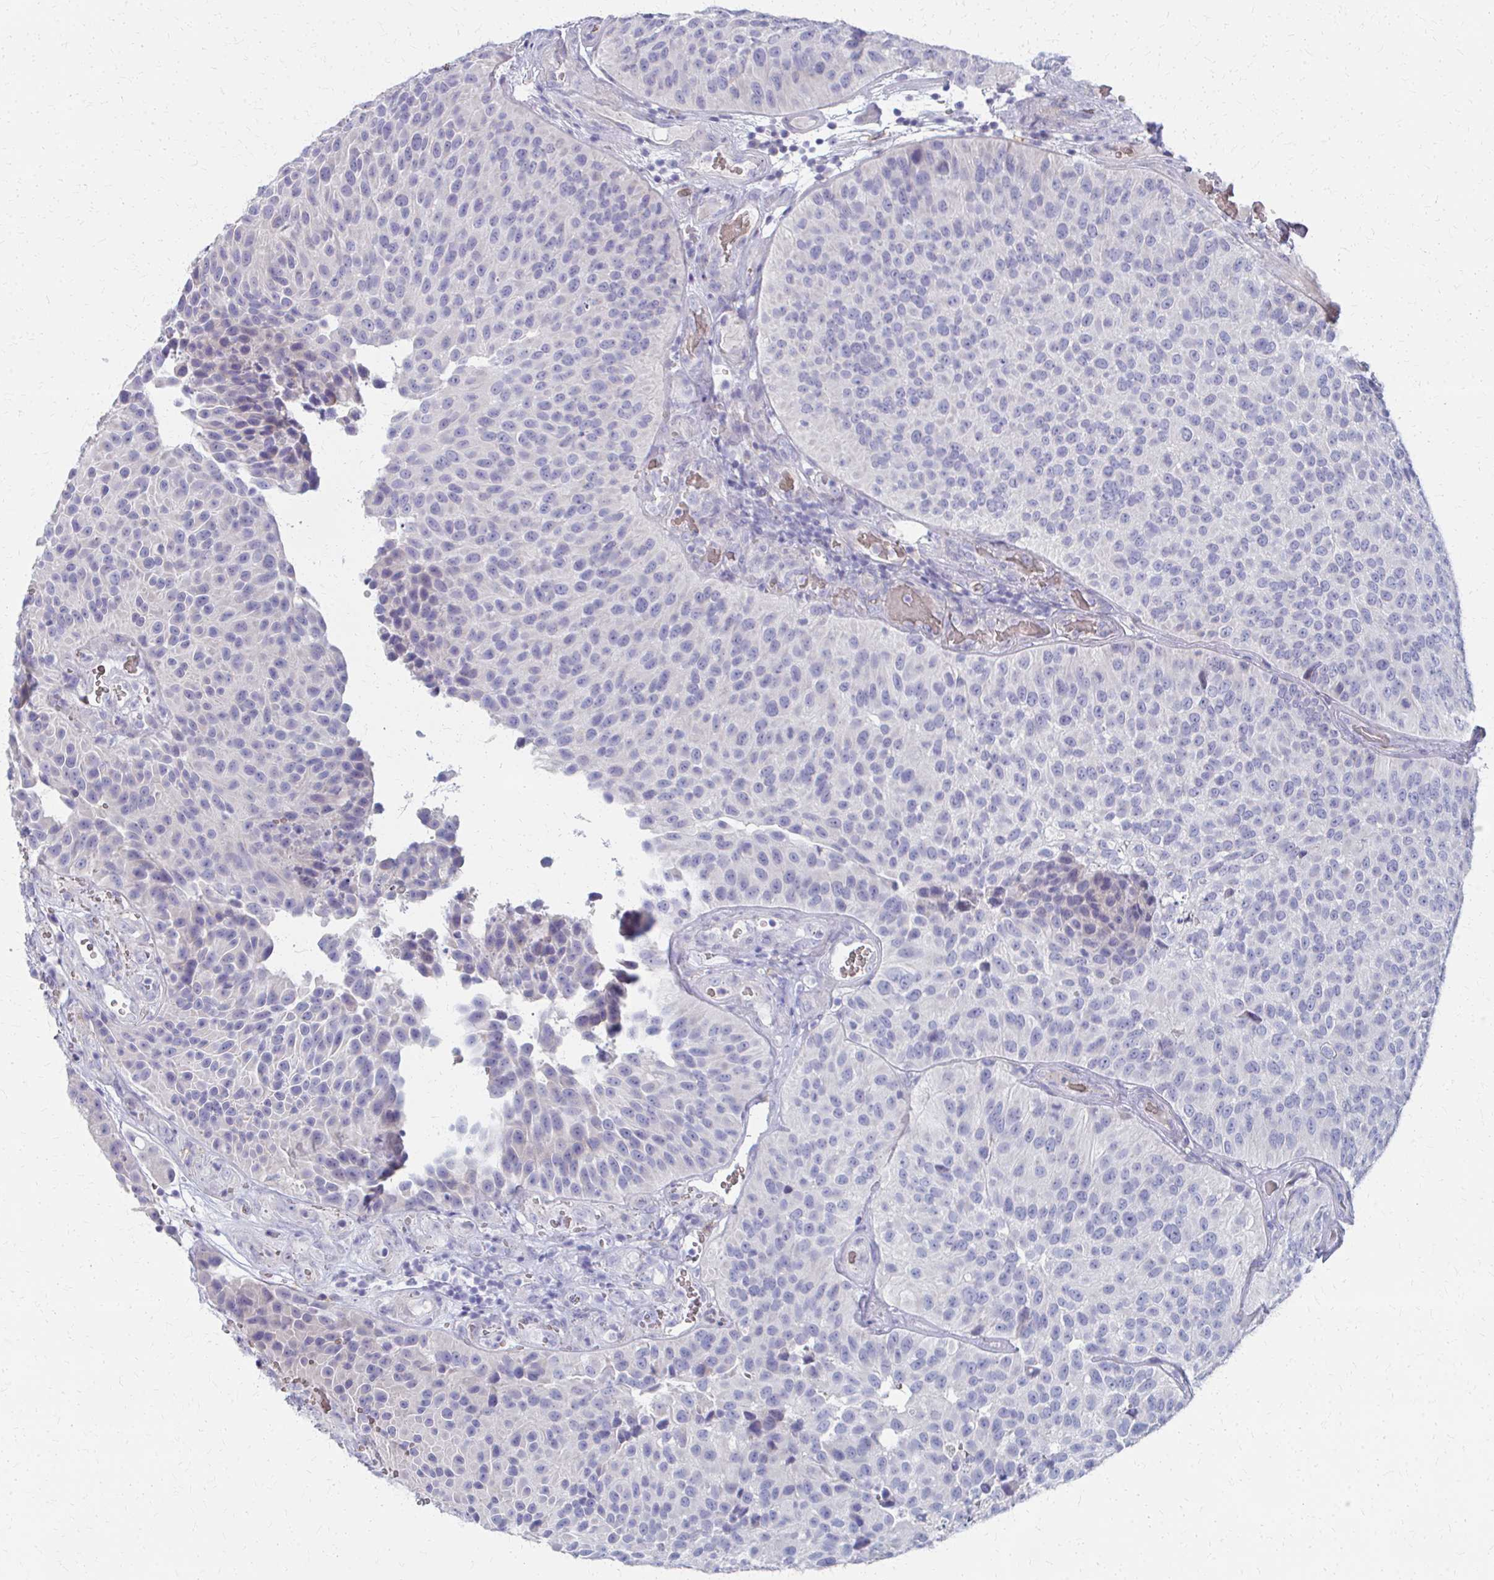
{"staining": {"intensity": "negative", "quantity": "none", "location": "none"}, "tissue": "urothelial cancer", "cell_type": "Tumor cells", "image_type": "cancer", "snomed": [{"axis": "morphology", "description": "Urothelial carcinoma, Low grade"}, {"axis": "topography", "description": "Urinary bladder"}], "caption": "A photomicrograph of urothelial cancer stained for a protein displays no brown staining in tumor cells.", "gene": "MS4A2", "patient": {"sex": "male", "age": 76}}